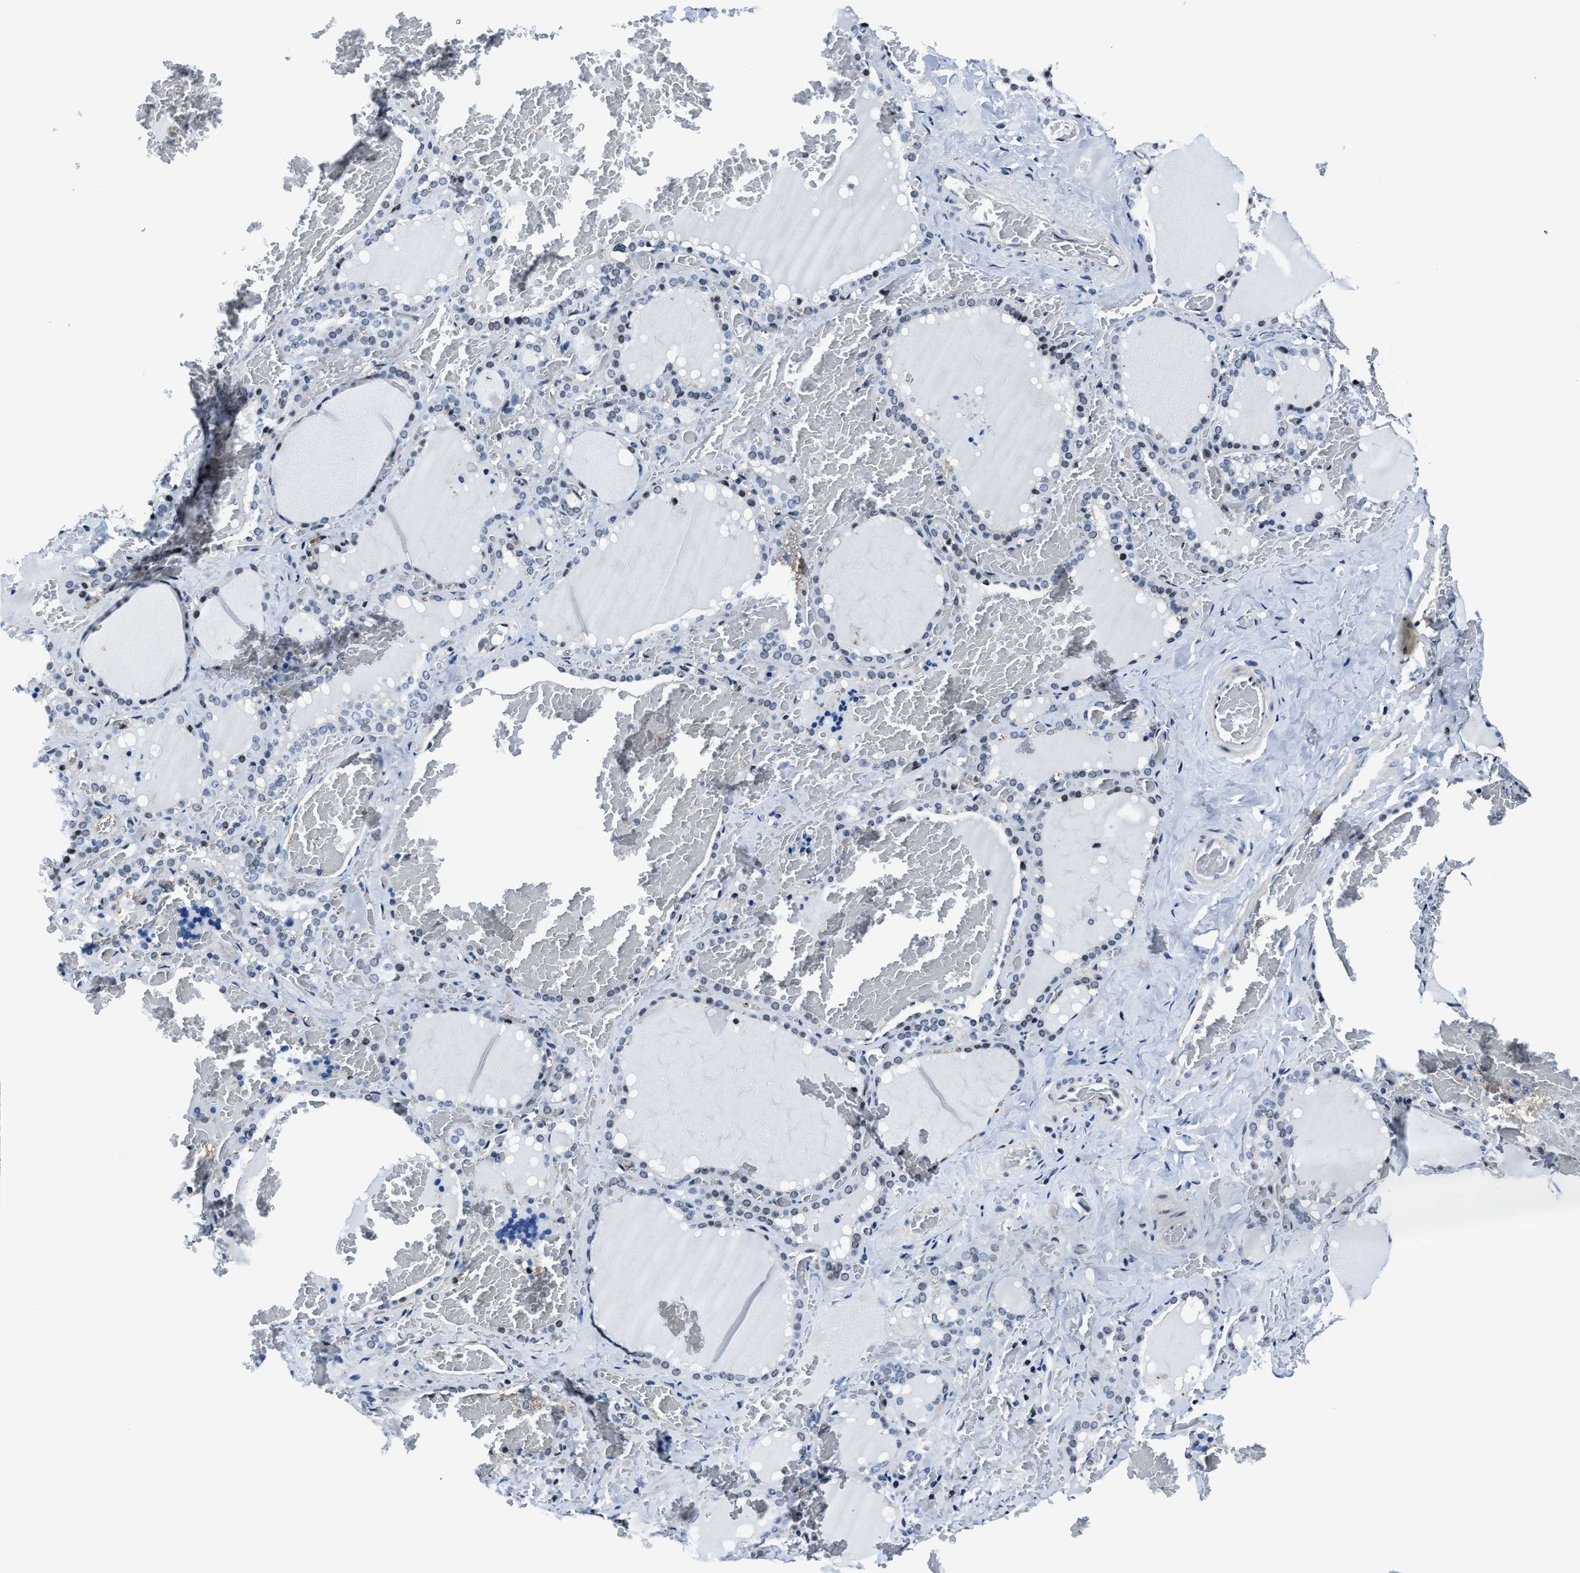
{"staining": {"intensity": "moderate", "quantity": "<25%", "location": "nuclear"}, "tissue": "thyroid gland", "cell_type": "Glandular cells", "image_type": "normal", "snomed": [{"axis": "morphology", "description": "Normal tissue, NOS"}, {"axis": "topography", "description": "Thyroid gland"}], "caption": "This photomicrograph reveals unremarkable thyroid gland stained with IHC to label a protein in brown. The nuclear of glandular cells show moderate positivity for the protein. Nuclei are counter-stained blue.", "gene": "PPIE", "patient": {"sex": "female", "age": 22}}